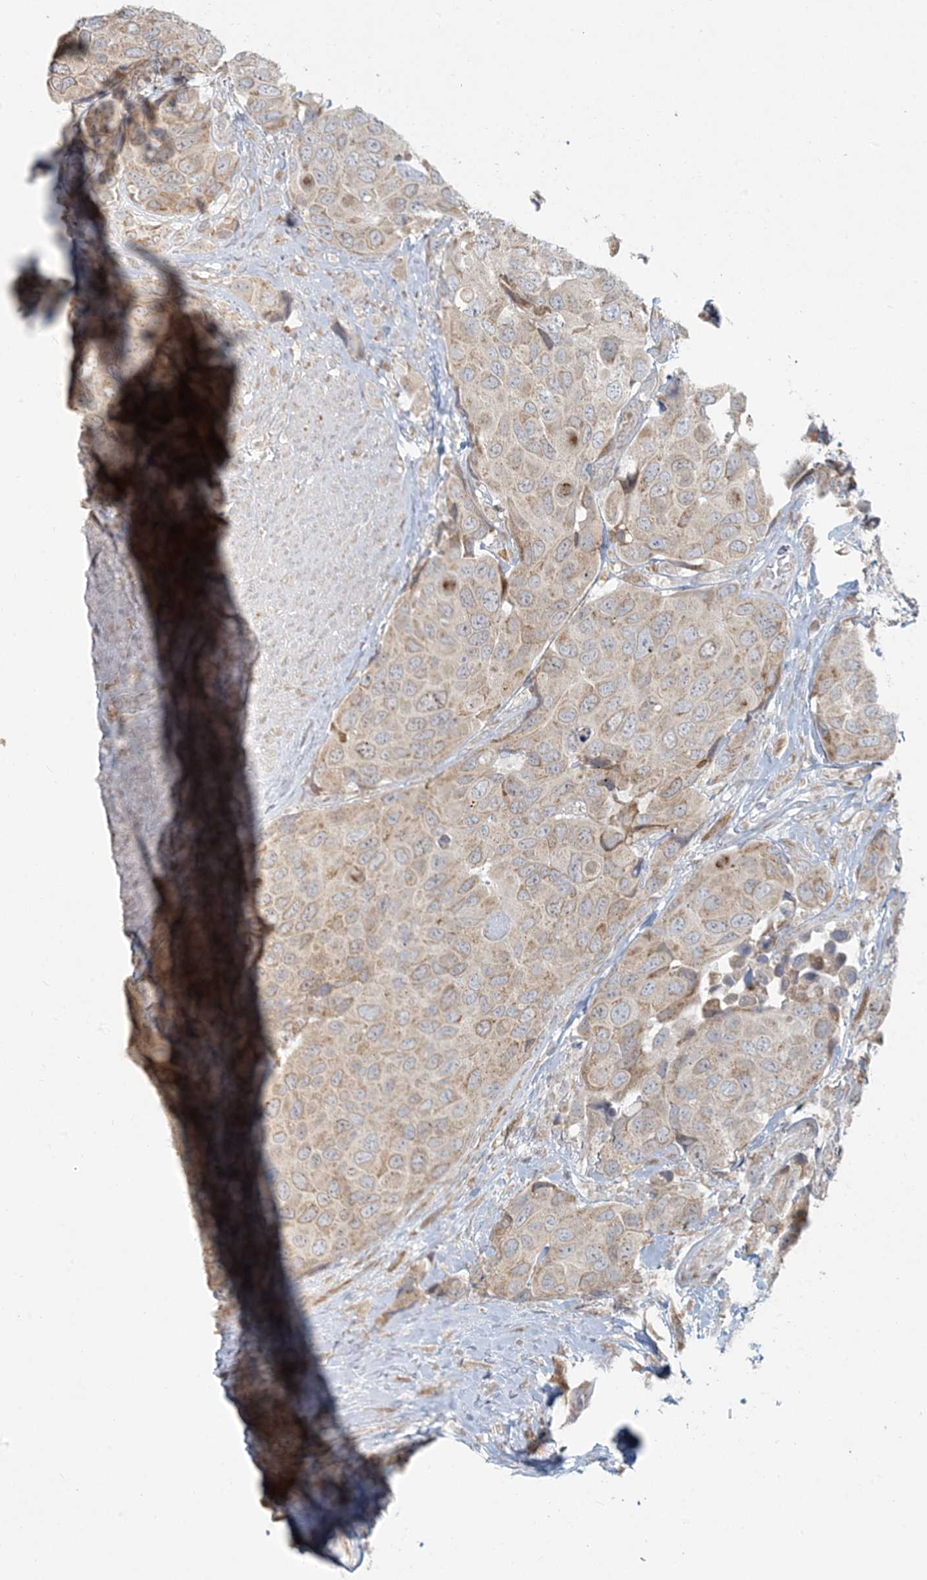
{"staining": {"intensity": "weak", "quantity": ">75%", "location": "cytoplasmic/membranous"}, "tissue": "urothelial cancer", "cell_type": "Tumor cells", "image_type": "cancer", "snomed": [{"axis": "morphology", "description": "Urothelial carcinoma, High grade"}, {"axis": "topography", "description": "Urinary bladder"}], "caption": "A high-resolution photomicrograph shows immunohistochemistry staining of urothelial carcinoma (high-grade), which demonstrates weak cytoplasmic/membranous positivity in approximately >75% of tumor cells. (DAB IHC with brightfield microscopy, high magnification).", "gene": "HACL1", "patient": {"sex": "male", "age": 74}}